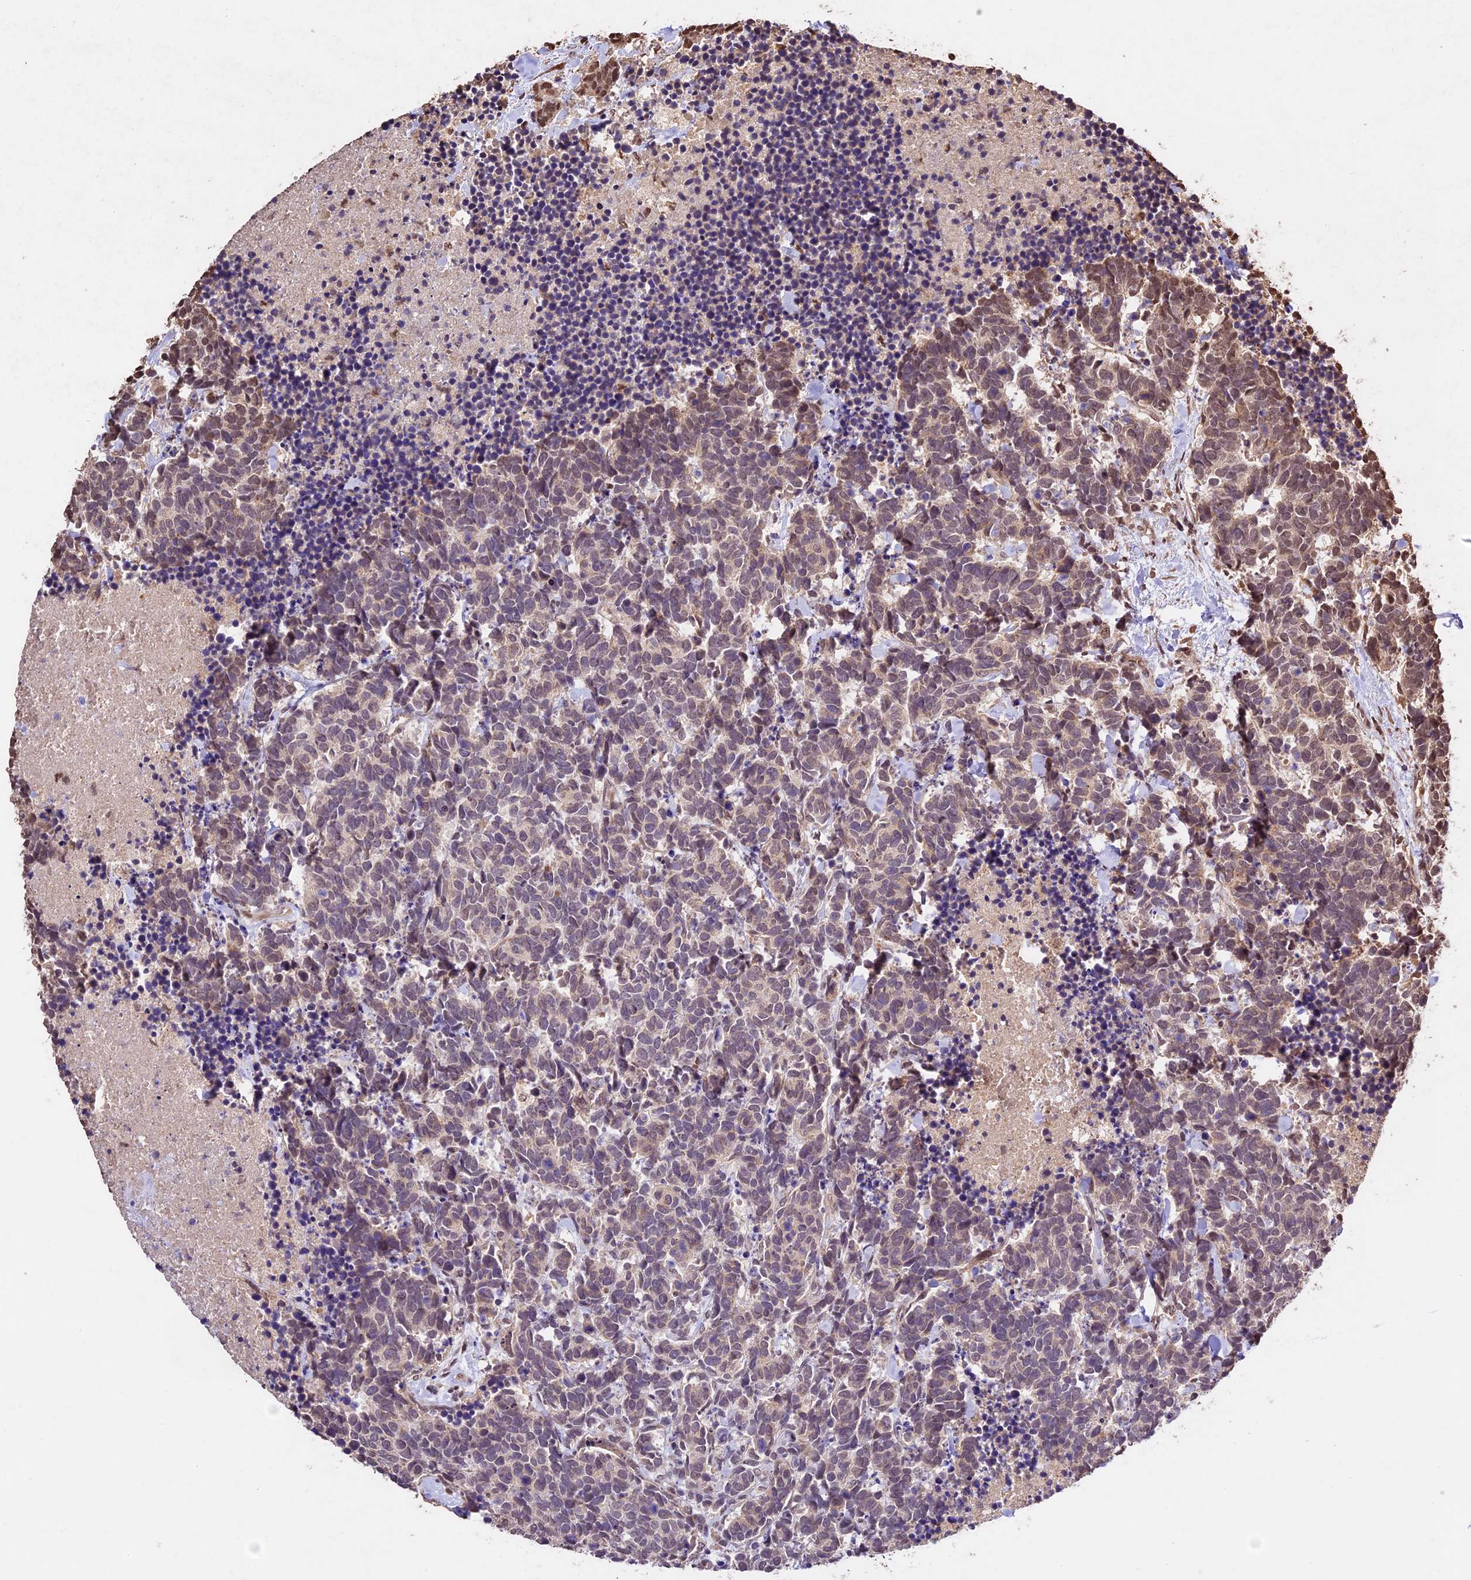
{"staining": {"intensity": "moderate", "quantity": "<25%", "location": "nuclear"}, "tissue": "carcinoid", "cell_type": "Tumor cells", "image_type": "cancer", "snomed": [{"axis": "morphology", "description": "Carcinoma, NOS"}, {"axis": "morphology", "description": "Carcinoid, malignant, NOS"}, {"axis": "topography", "description": "Prostate"}], "caption": "A photomicrograph of carcinoid stained for a protein reveals moderate nuclear brown staining in tumor cells.", "gene": "CDKN2AIP", "patient": {"sex": "male", "age": 57}}